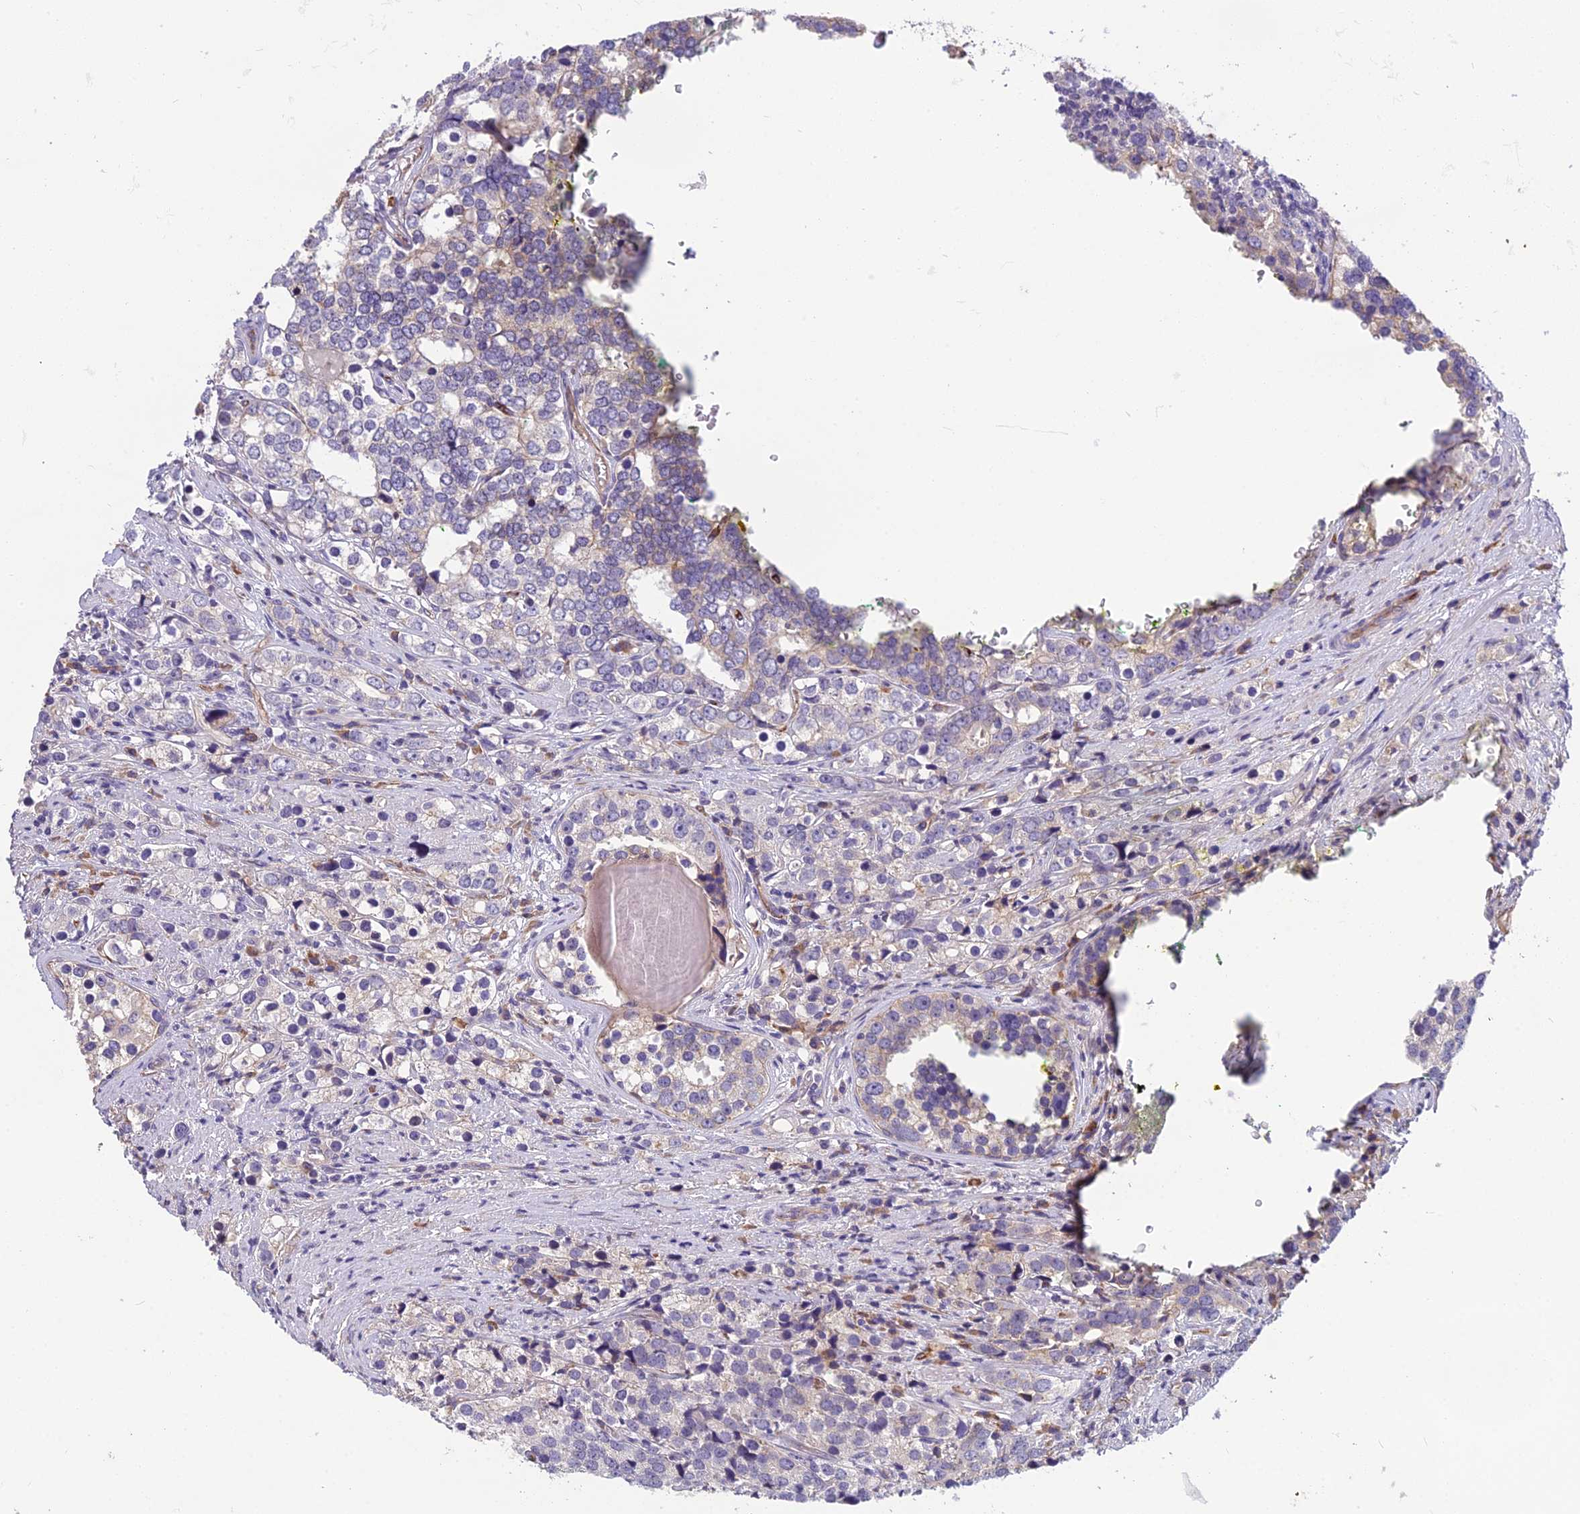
{"staining": {"intensity": "negative", "quantity": "none", "location": "none"}, "tissue": "prostate cancer", "cell_type": "Tumor cells", "image_type": "cancer", "snomed": [{"axis": "morphology", "description": "Adenocarcinoma, High grade"}, {"axis": "topography", "description": "Prostate"}], "caption": "Image shows no significant protein positivity in tumor cells of adenocarcinoma (high-grade) (prostate). The staining was performed using DAB (3,3'-diaminobenzidine) to visualize the protein expression in brown, while the nuclei were stained in blue with hematoxylin (Magnification: 20x).", "gene": "TSPAN15", "patient": {"sex": "male", "age": 71}}